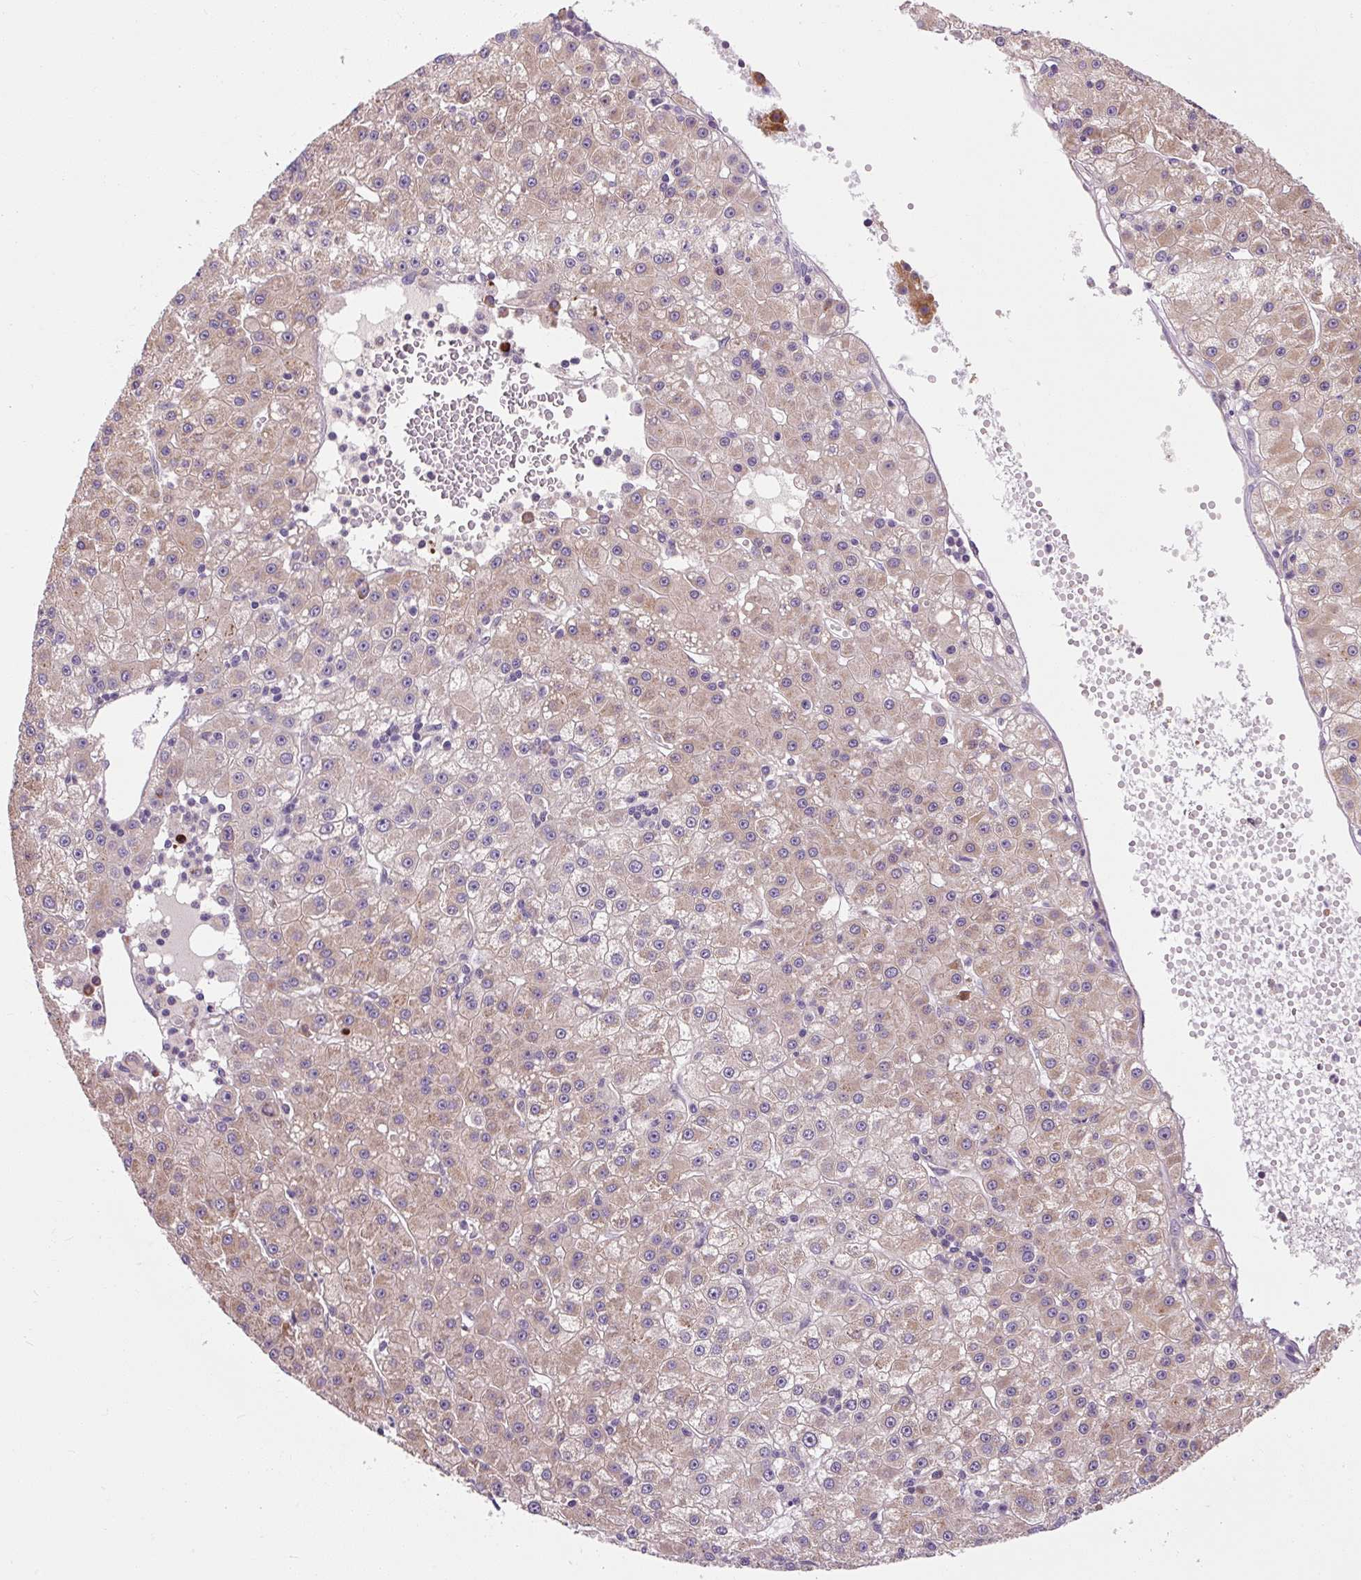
{"staining": {"intensity": "moderate", "quantity": "25%-75%", "location": "cytoplasmic/membranous"}, "tissue": "liver cancer", "cell_type": "Tumor cells", "image_type": "cancer", "snomed": [{"axis": "morphology", "description": "Carcinoma, Hepatocellular, NOS"}, {"axis": "topography", "description": "Liver"}], "caption": "Human liver cancer (hepatocellular carcinoma) stained with a protein marker exhibits moderate staining in tumor cells.", "gene": "PRSS48", "patient": {"sex": "male", "age": 76}}